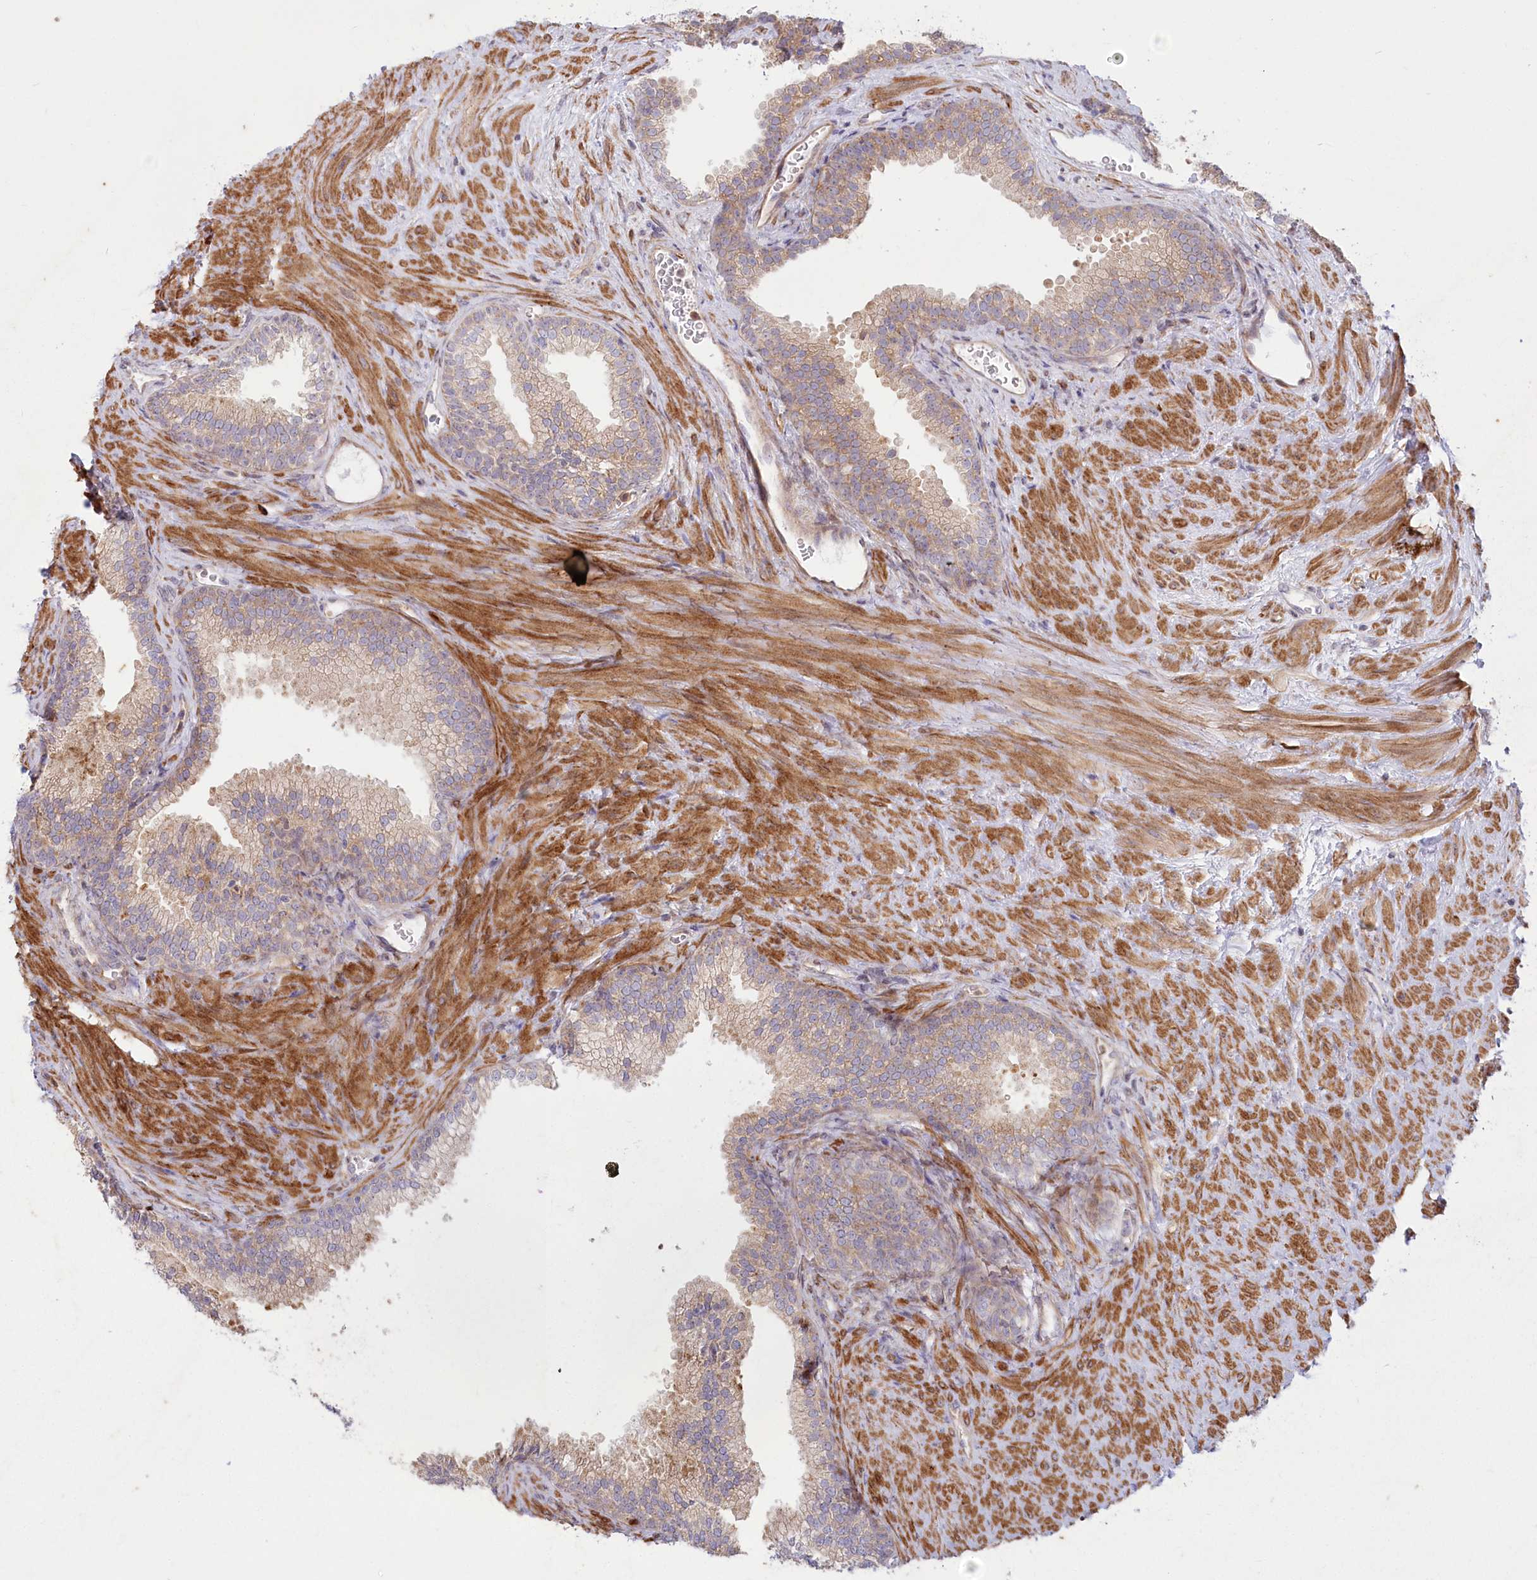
{"staining": {"intensity": "moderate", "quantity": "<25%", "location": "cytoplasmic/membranous"}, "tissue": "prostate", "cell_type": "Glandular cells", "image_type": "normal", "snomed": [{"axis": "morphology", "description": "Normal tissue, NOS"}, {"axis": "topography", "description": "Prostate"}], "caption": "The immunohistochemical stain labels moderate cytoplasmic/membranous expression in glandular cells of normal prostate. (DAB IHC, brown staining for protein, blue staining for nuclei).", "gene": "MTG1", "patient": {"sex": "male", "age": 76}}